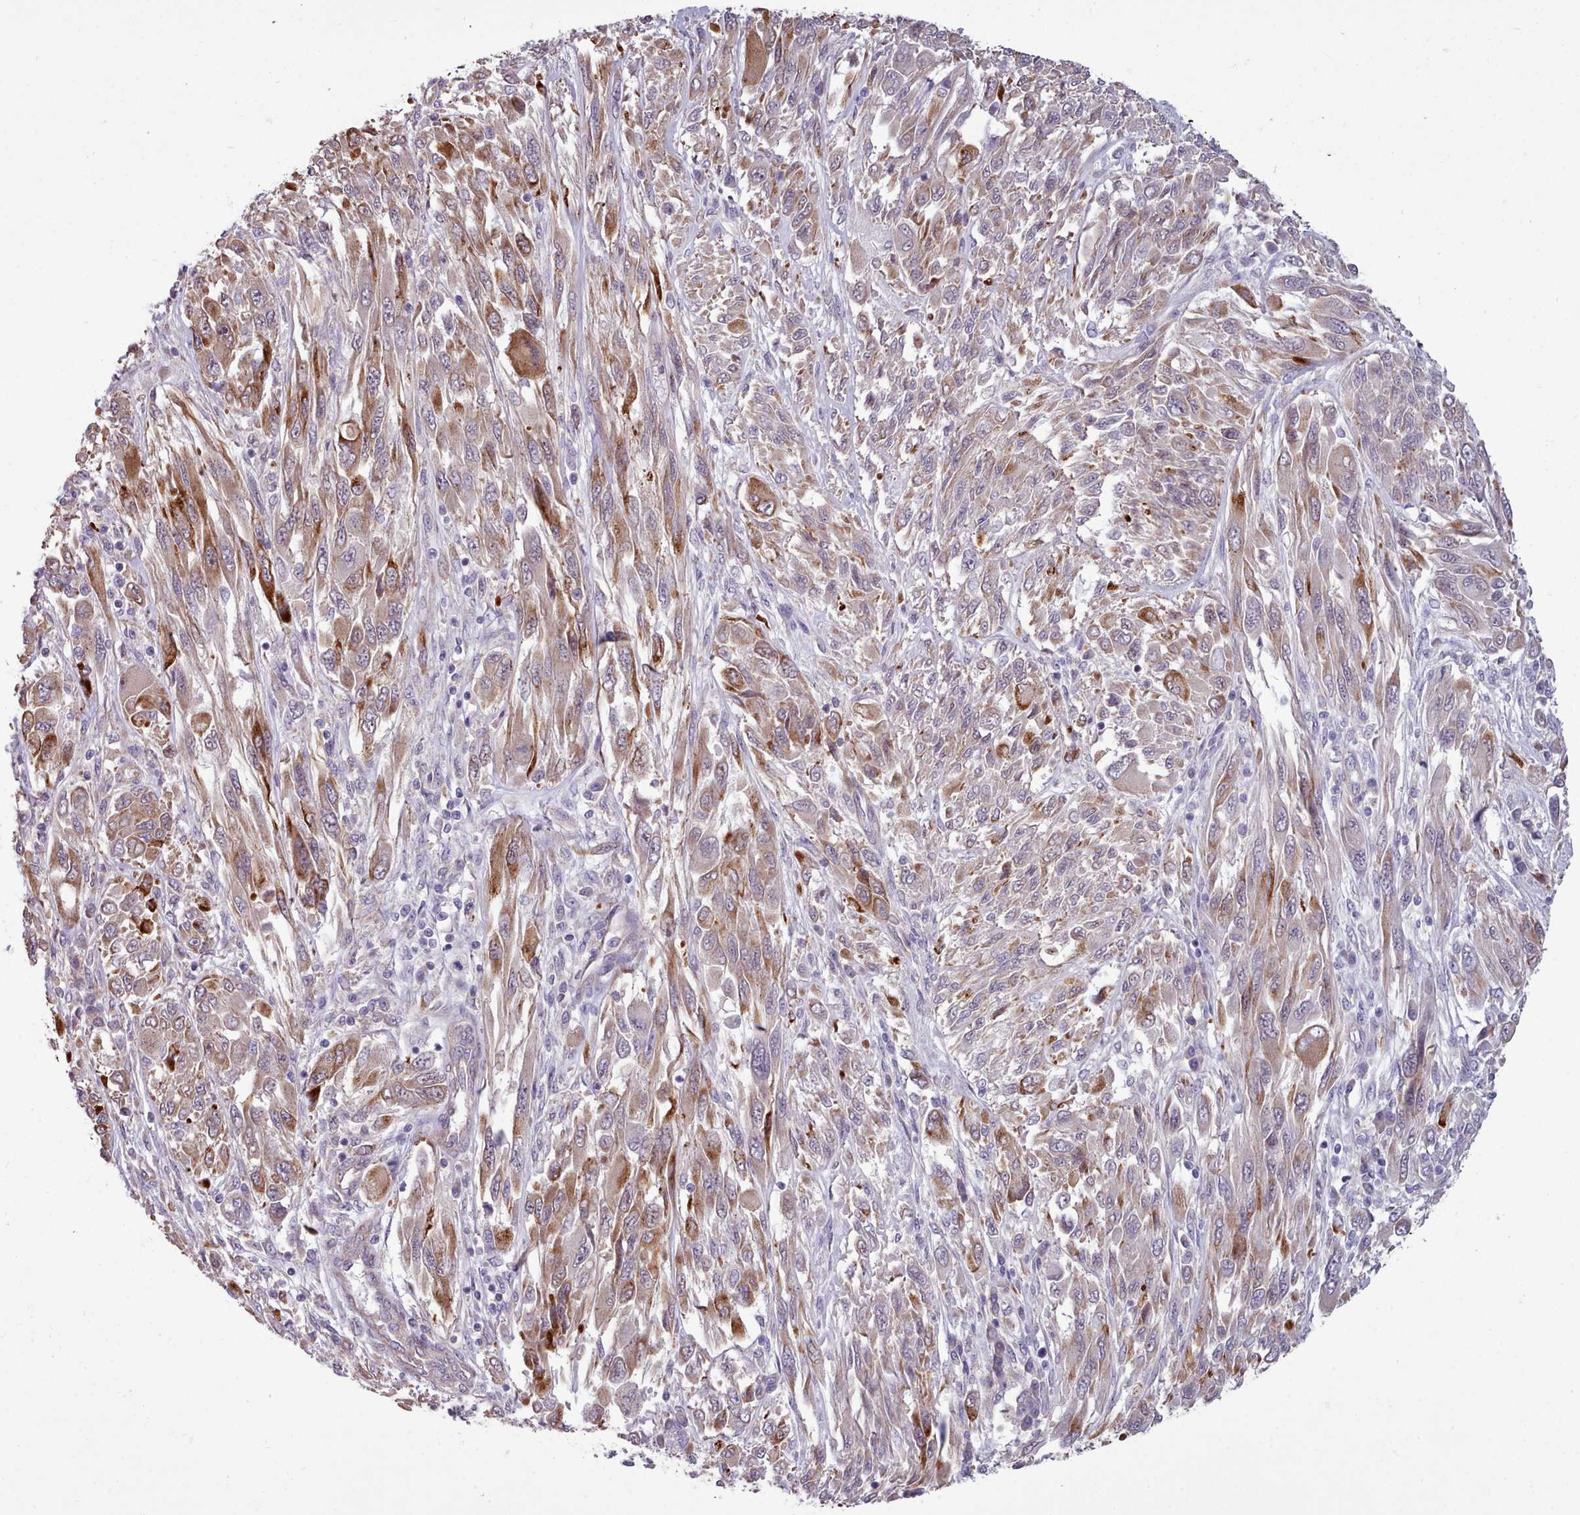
{"staining": {"intensity": "moderate", "quantity": ">75%", "location": "cytoplasmic/membranous"}, "tissue": "melanoma", "cell_type": "Tumor cells", "image_type": "cancer", "snomed": [{"axis": "morphology", "description": "Malignant melanoma, NOS"}, {"axis": "topography", "description": "Skin"}], "caption": "A medium amount of moderate cytoplasmic/membranous positivity is appreciated in about >75% of tumor cells in melanoma tissue. (brown staining indicates protein expression, while blue staining denotes nuclei).", "gene": "DPF1", "patient": {"sex": "female", "age": 91}}